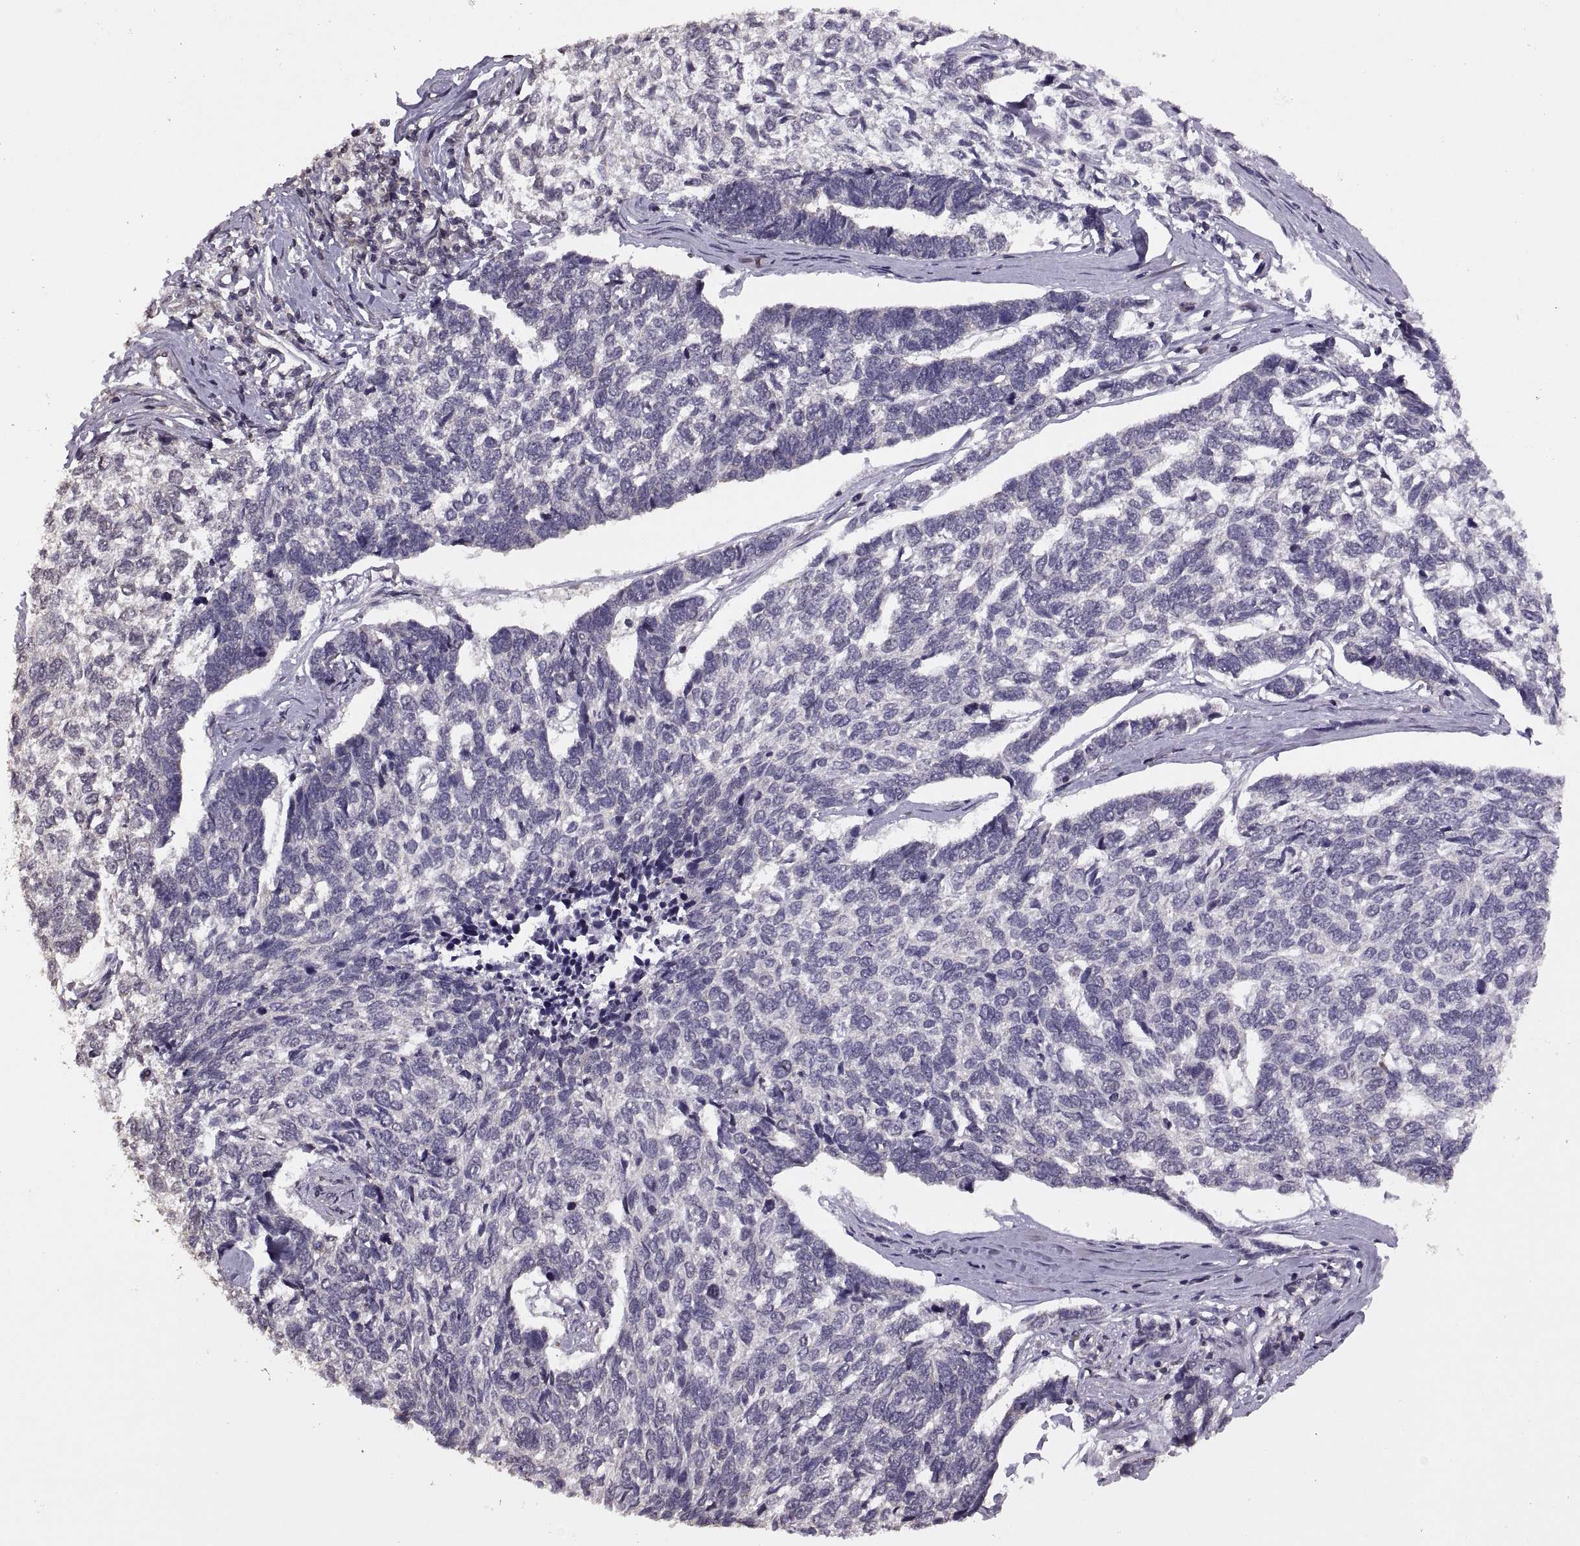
{"staining": {"intensity": "negative", "quantity": "none", "location": "none"}, "tissue": "skin cancer", "cell_type": "Tumor cells", "image_type": "cancer", "snomed": [{"axis": "morphology", "description": "Basal cell carcinoma"}, {"axis": "topography", "description": "Skin"}], "caption": "Basal cell carcinoma (skin) stained for a protein using immunohistochemistry demonstrates no expression tumor cells.", "gene": "INTS3", "patient": {"sex": "female", "age": 65}}